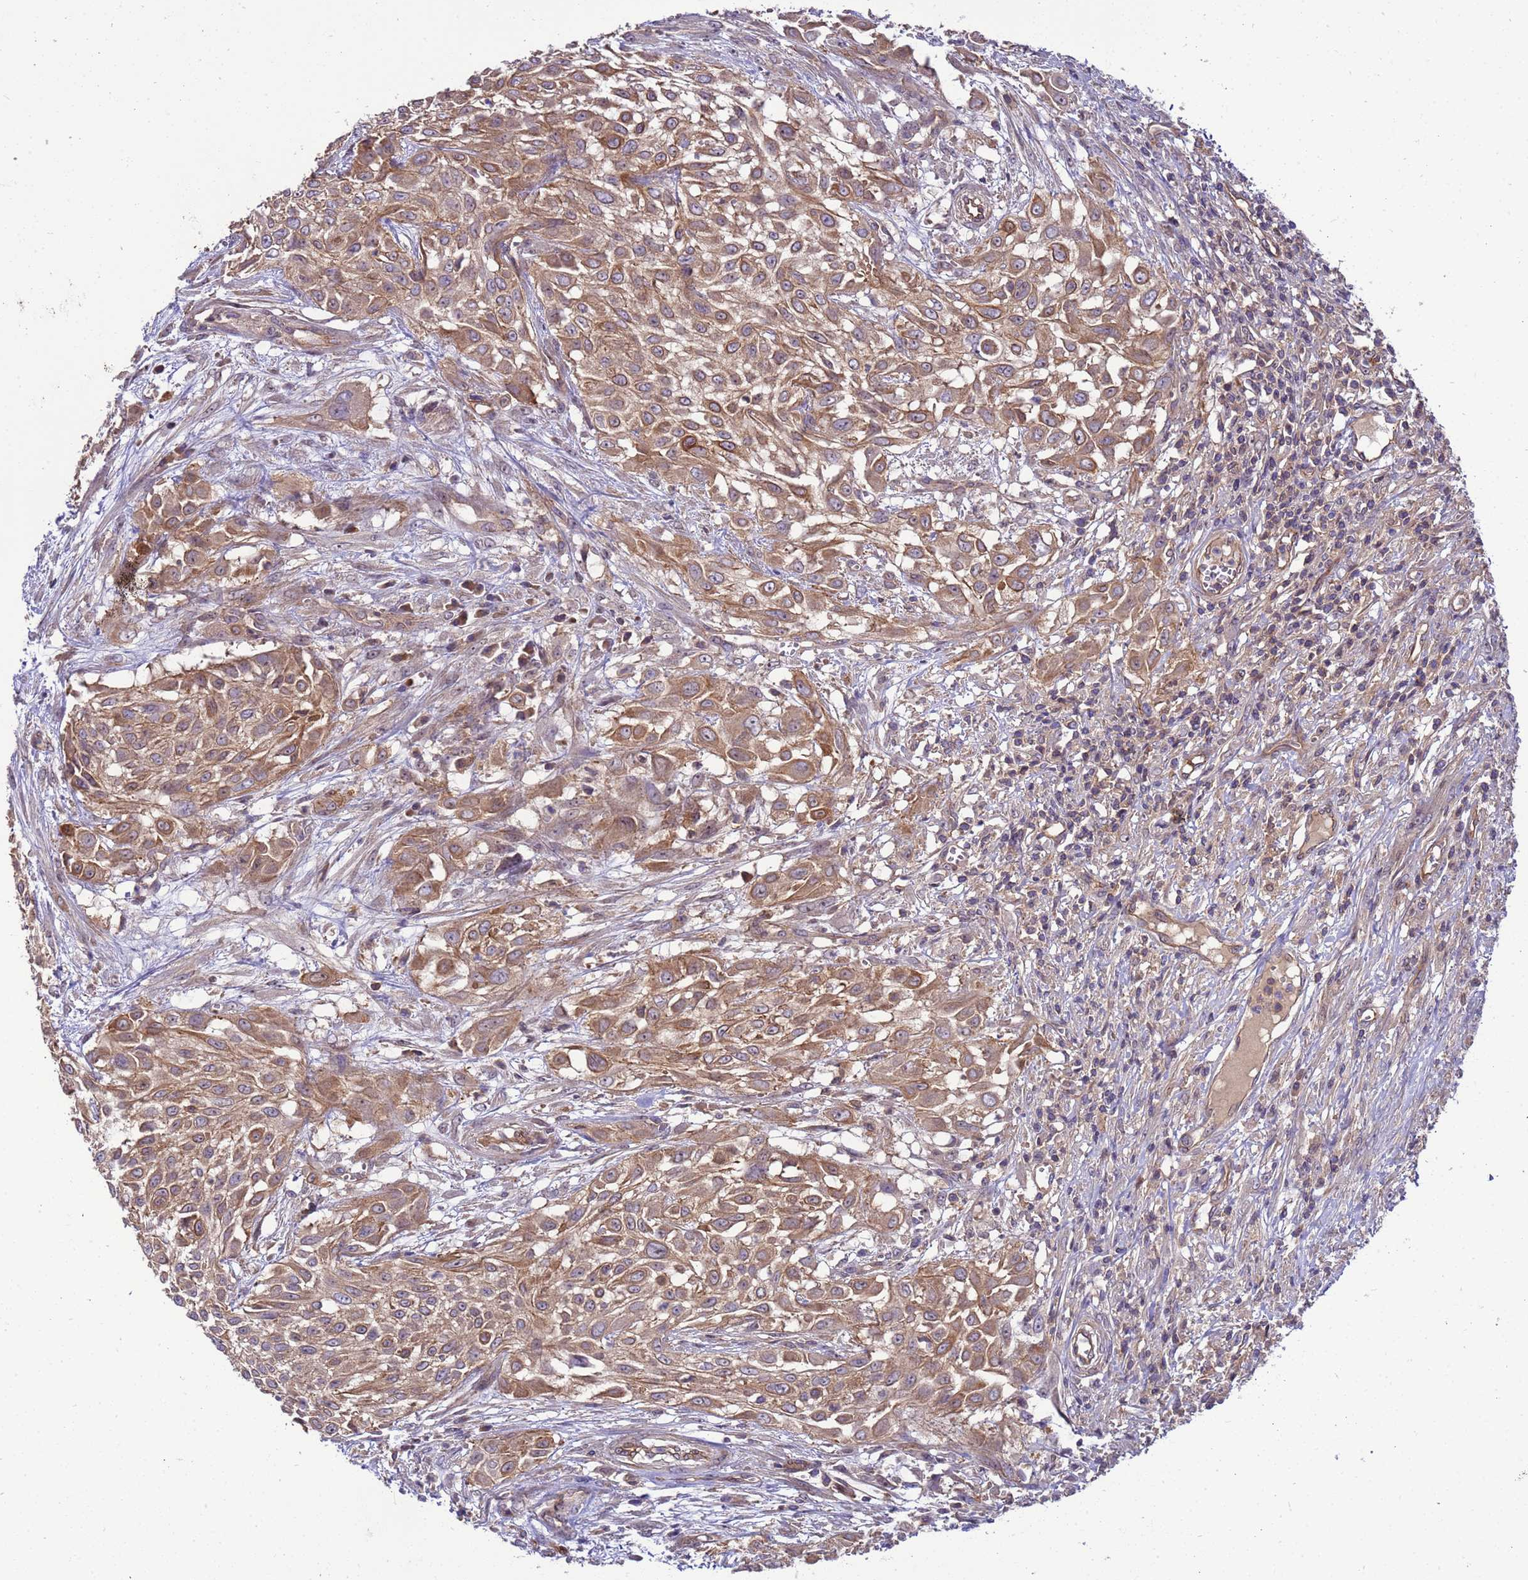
{"staining": {"intensity": "moderate", "quantity": ">75%", "location": "cytoplasmic/membranous"}, "tissue": "urothelial cancer", "cell_type": "Tumor cells", "image_type": "cancer", "snomed": [{"axis": "morphology", "description": "Urothelial carcinoma, High grade"}, {"axis": "topography", "description": "Urinary bladder"}], "caption": "Immunohistochemistry (IHC) image of neoplastic tissue: human high-grade urothelial carcinoma stained using immunohistochemistry (IHC) demonstrates medium levels of moderate protein expression localized specifically in the cytoplasmic/membranous of tumor cells, appearing as a cytoplasmic/membranous brown color.", "gene": "SMCO3", "patient": {"sex": "male", "age": 57}}